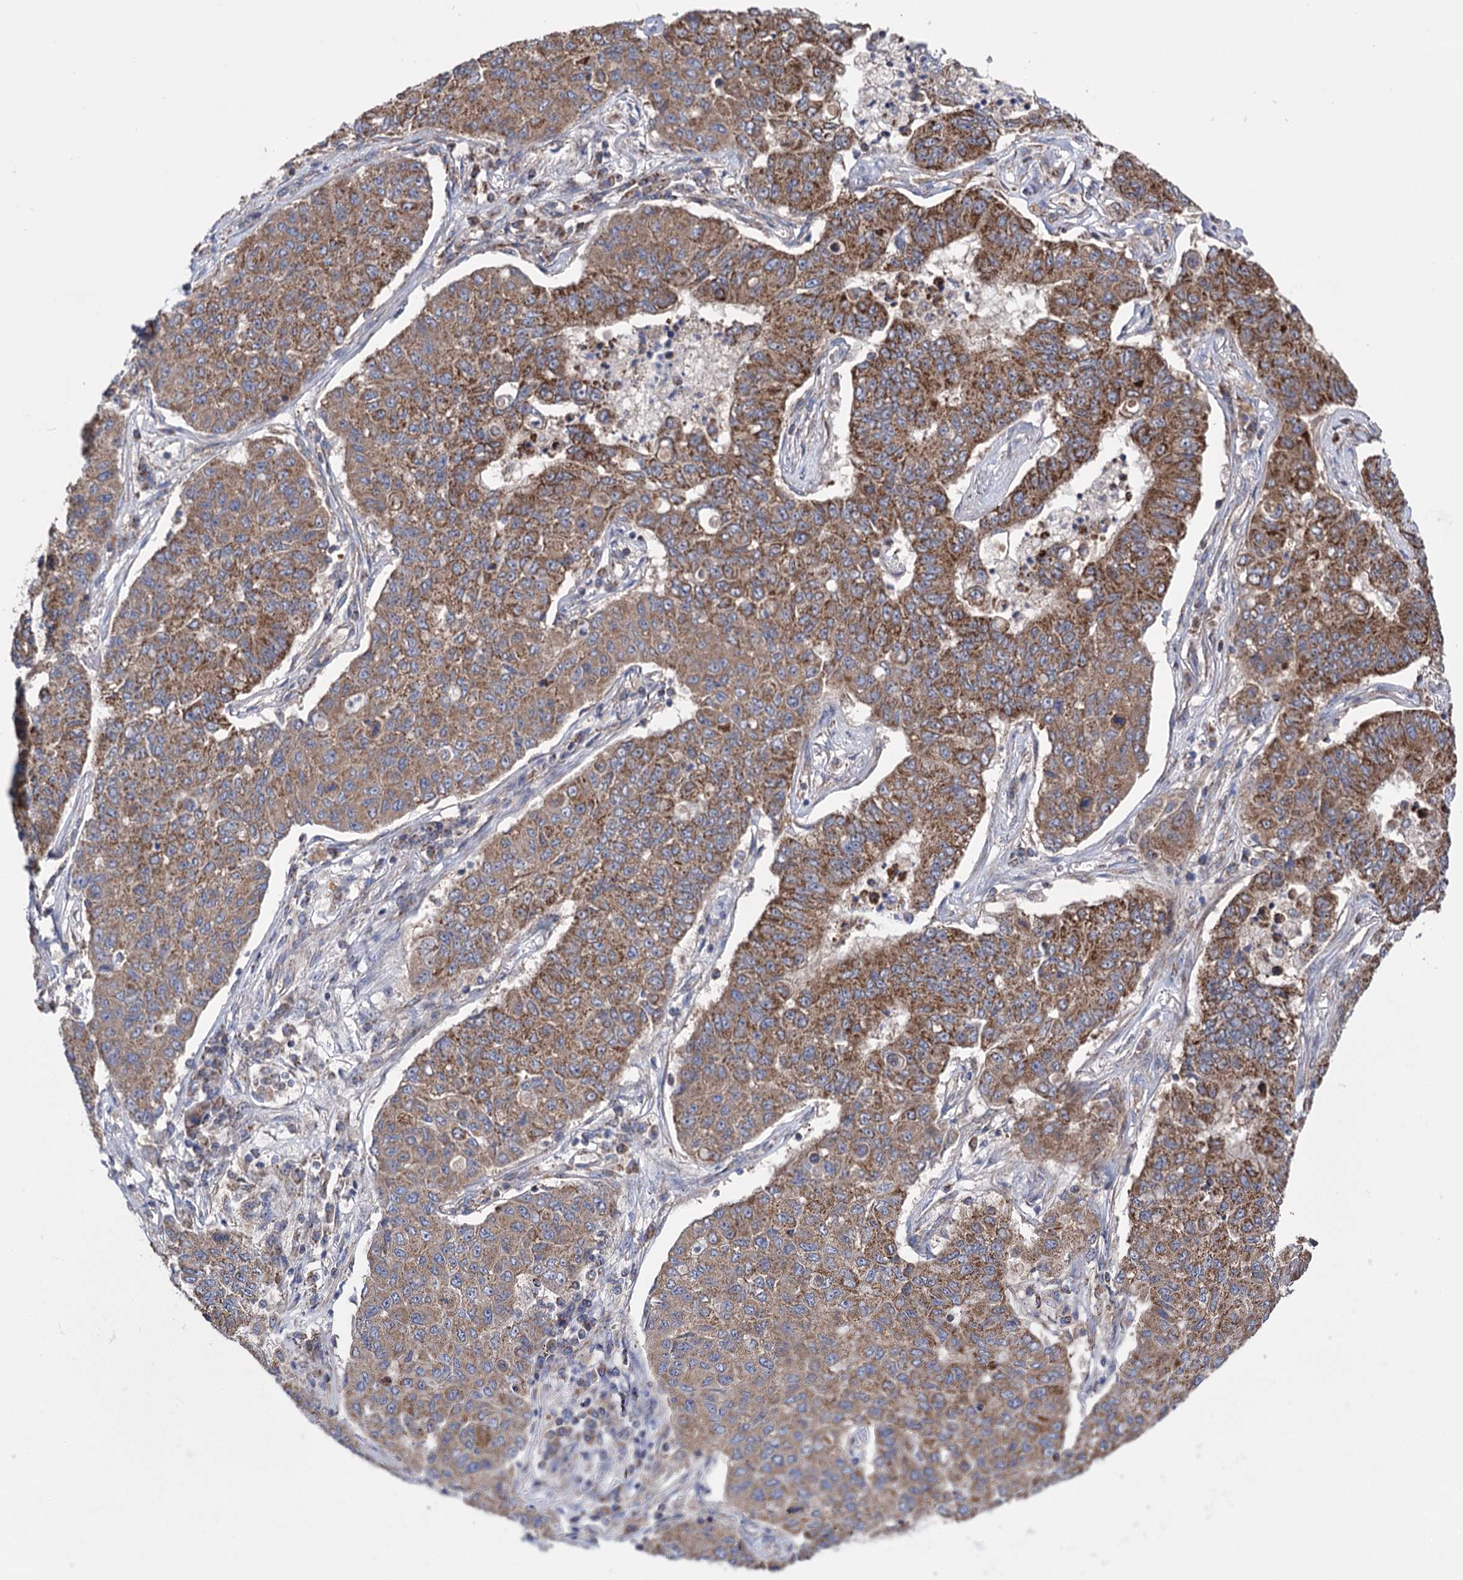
{"staining": {"intensity": "moderate", "quantity": ">75%", "location": "cytoplasmic/membranous"}, "tissue": "lung cancer", "cell_type": "Tumor cells", "image_type": "cancer", "snomed": [{"axis": "morphology", "description": "Squamous cell carcinoma, NOS"}, {"axis": "topography", "description": "Lung"}], "caption": "A brown stain shows moderate cytoplasmic/membranous positivity of a protein in human lung cancer (squamous cell carcinoma) tumor cells. (DAB (3,3'-diaminobenzidine) = brown stain, brightfield microscopy at high magnification).", "gene": "SUCLA2", "patient": {"sex": "male", "age": 74}}